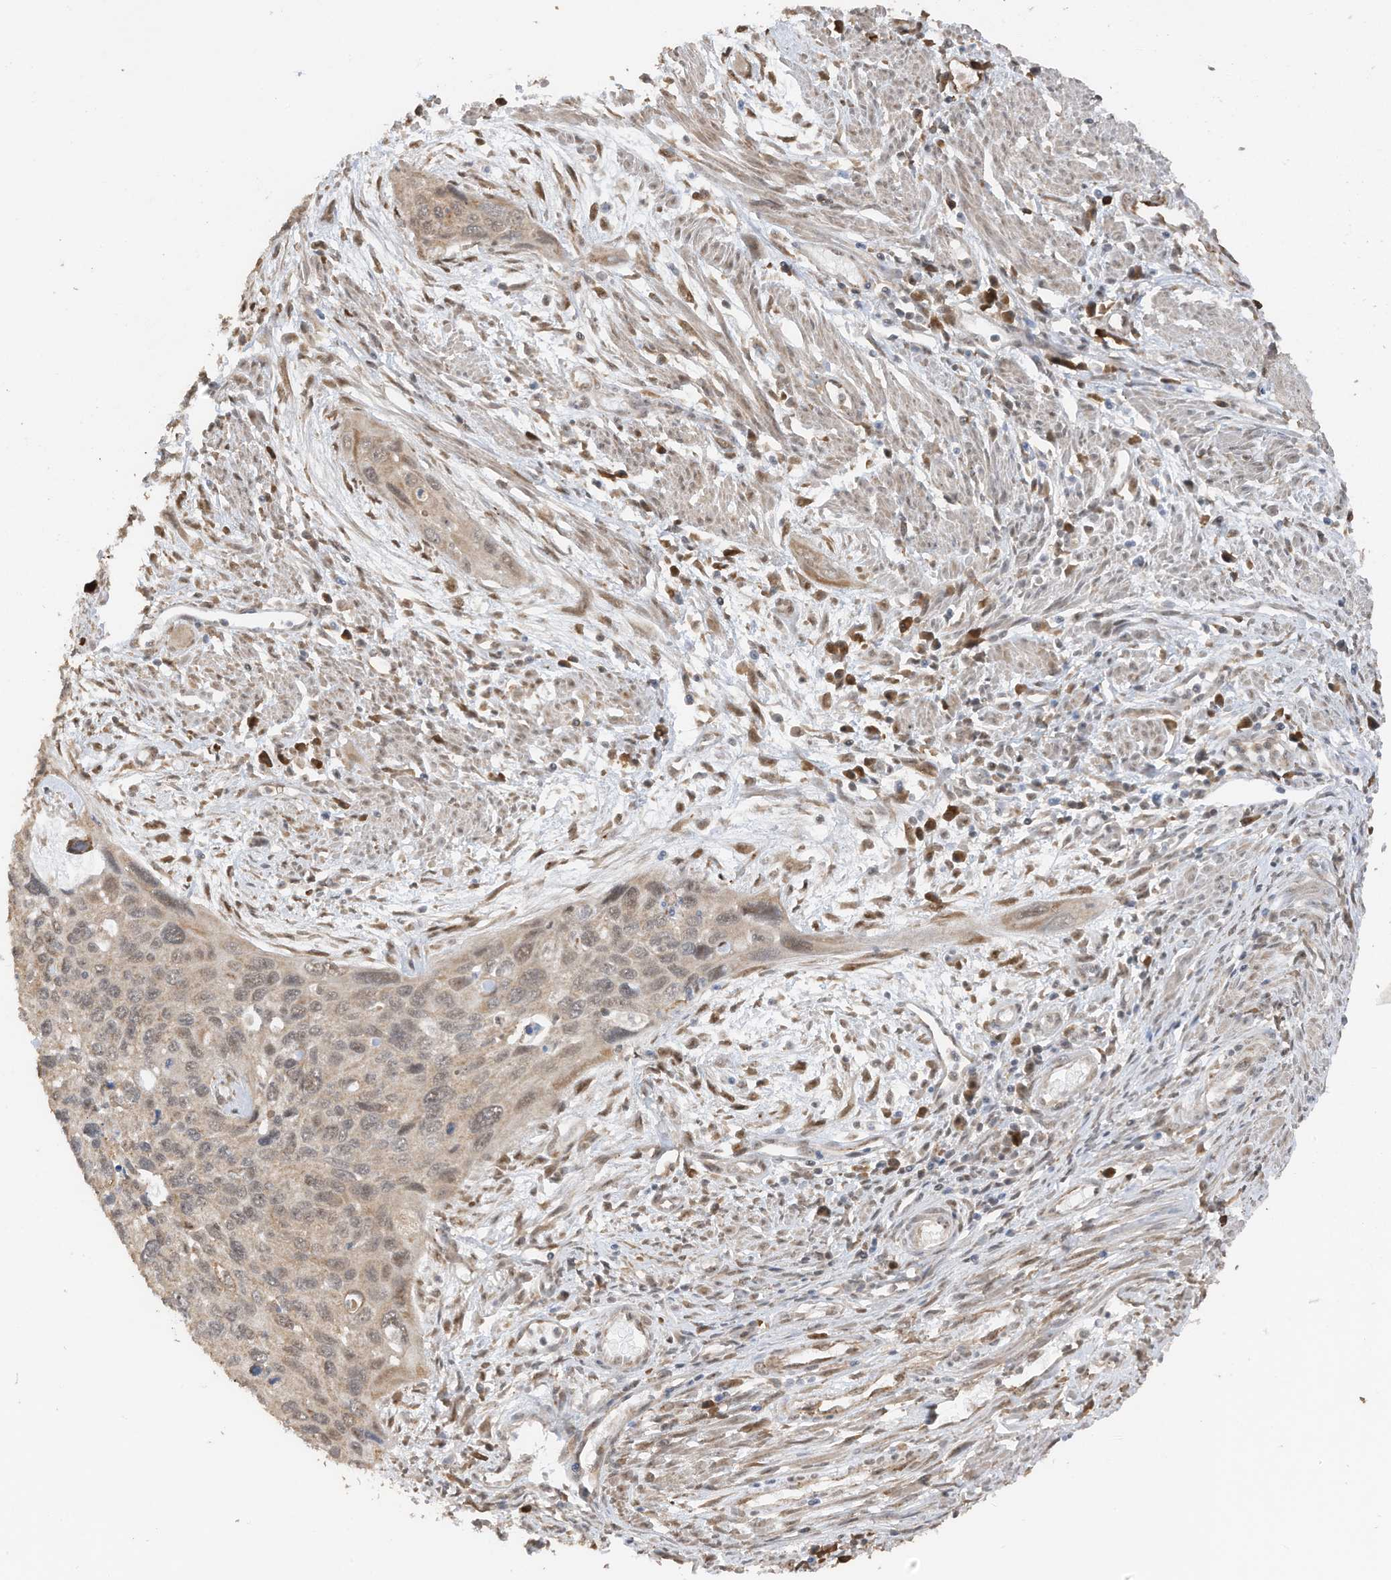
{"staining": {"intensity": "moderate", "quantity": ">75%", "location": "nuclear"}, "tissue": "cervical cancer", "cell_type": "Tumor cells", "image_type": "cancer", "snomed": [{"axis": "morphology", "description": "Squamous cell carcinoma, NOS"}, {"axis": "topography", "description": "Cervix"}], "caption": "Immunohistochemistry photomicrograph of neoplastic tissue: cervical cancer stained using immunohistochemistry exhibits medium levels of moderate protein expression localized specifically in the nuclear of tumor cells, appearing as a nuclear brown color.", "gene": "ERLEC1", "patient": {"sex": "female", "age": 55}}